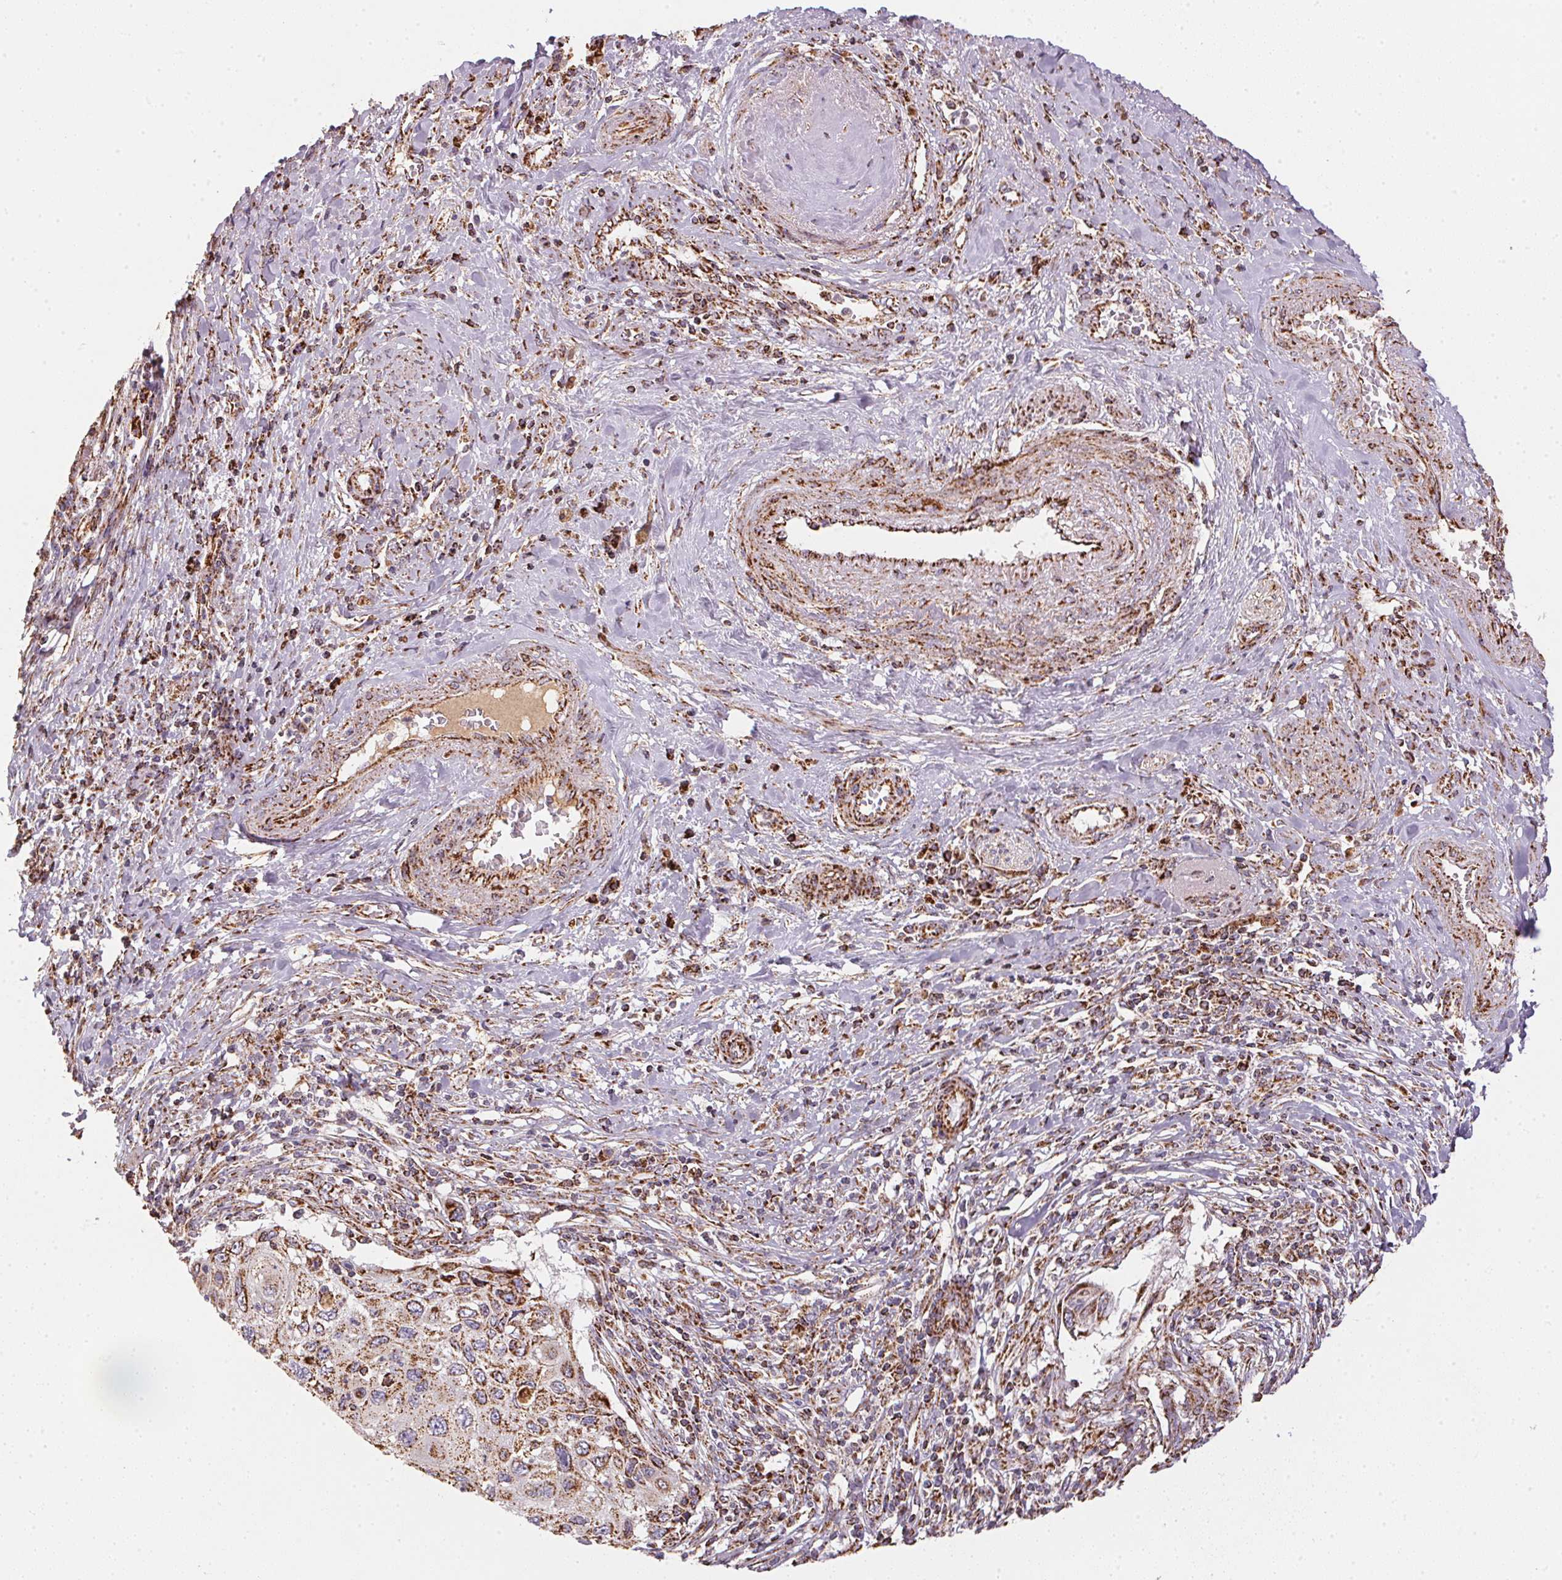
{"staining": {"intensity": "moderate", "quantity": "25%-75%", "location": "cytoplasmic/membranous"}, "tissue": "cervical cancer", "cell_type": "Tumor cells", "image_type": "cancer", "snomed": [{"axis": "morphology", "description": "Squamous cell carcinoma, NOS"}, {"axis": "topography", "description": "Cervix"}], "caption": "The immunohistochemical stain shows moderate cytoplasmic/membranous positivity in tumor cells of cervical cancer (squamous cell carcinoma) tissue.", "gene": "NDUFS2", "patient": {"sex": "female", "age": 70}}